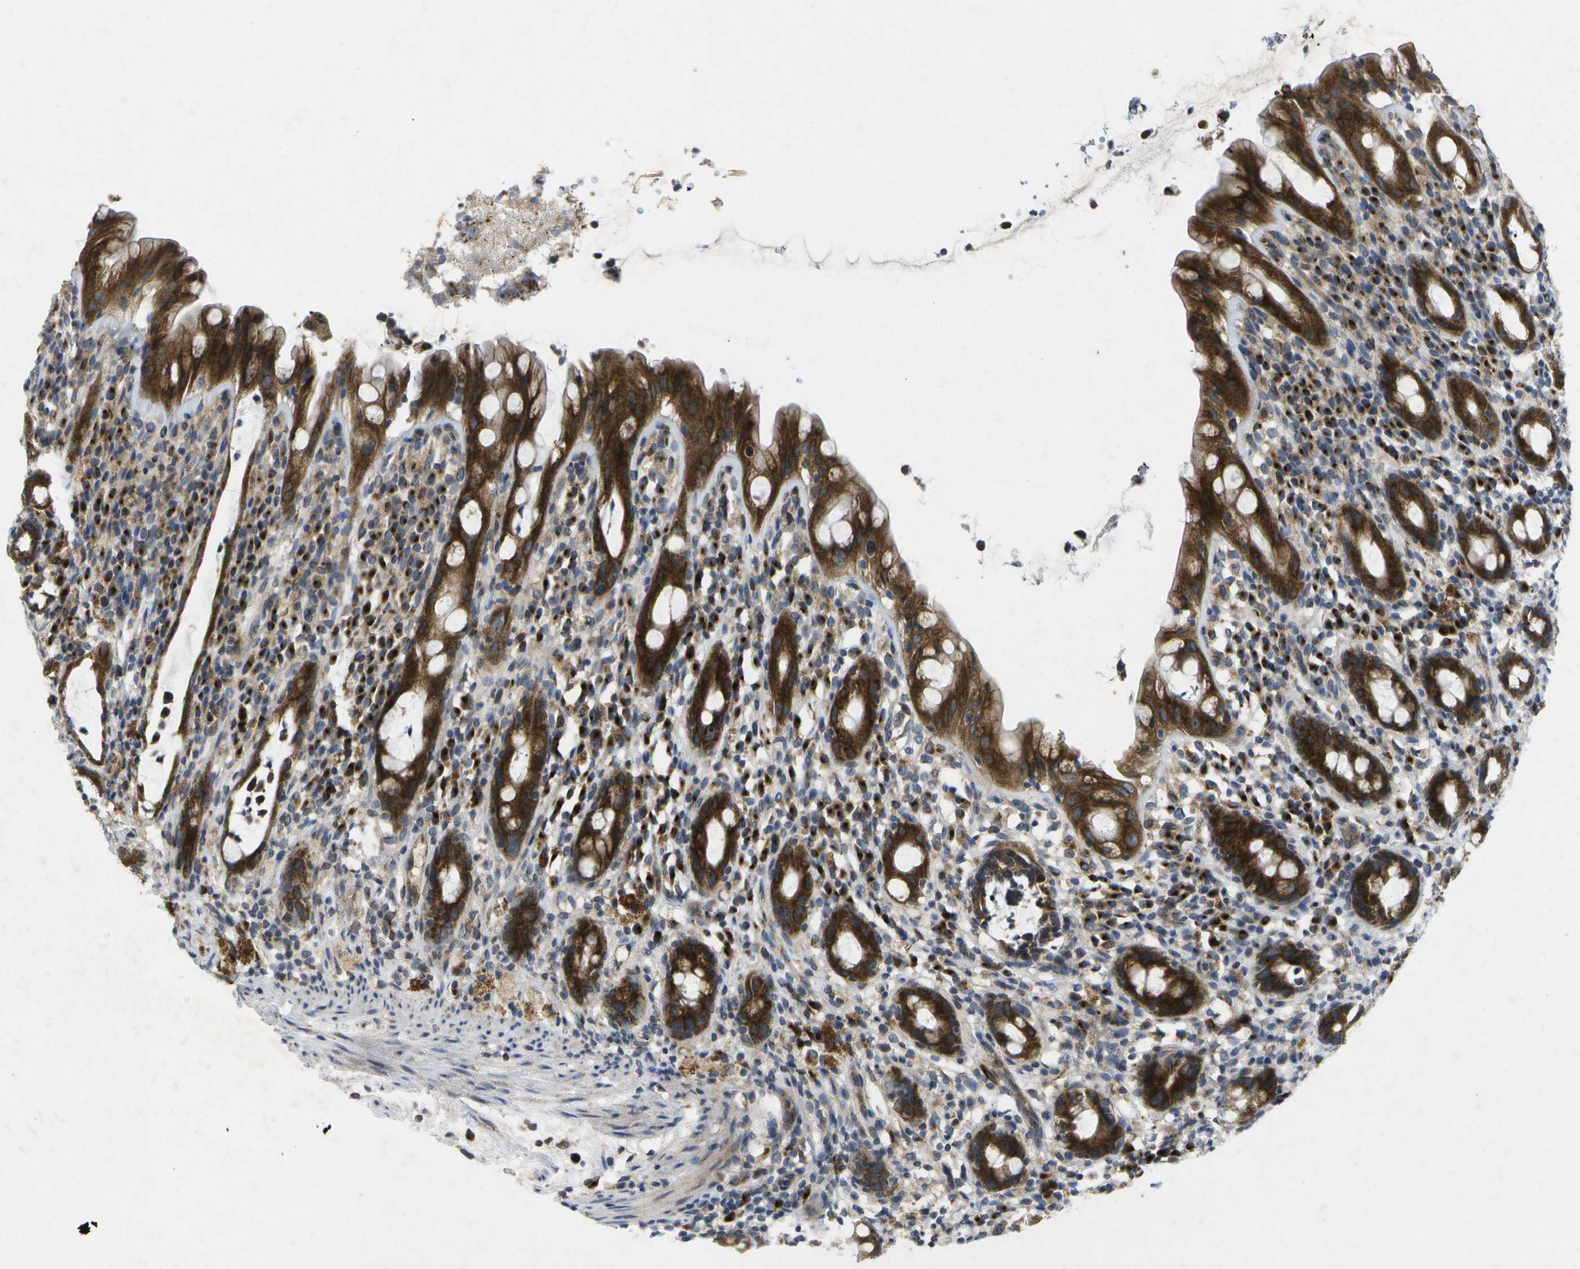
{"staining": {"intensity": "strong", "quantity": ">75%", "location": "cytoplasmic/membranous"}, "tissue": "rectum", "cell_type": "Glandular cells", "image_type": "normal", "snomed": [{"axis": "morphology", "description": "Normal tissue, NOS"}, {"axis": "topography", "description": "Rectum"}], "caption": "The histopathology image exhibits immunohistochemical staining of unremarkable rectum. There is strong cytoplasmic/membranous staining is appreciated in about >75% of glandular cells.", "gene": "KDELR1", "patient": {"sex": "male", "age": 44}}